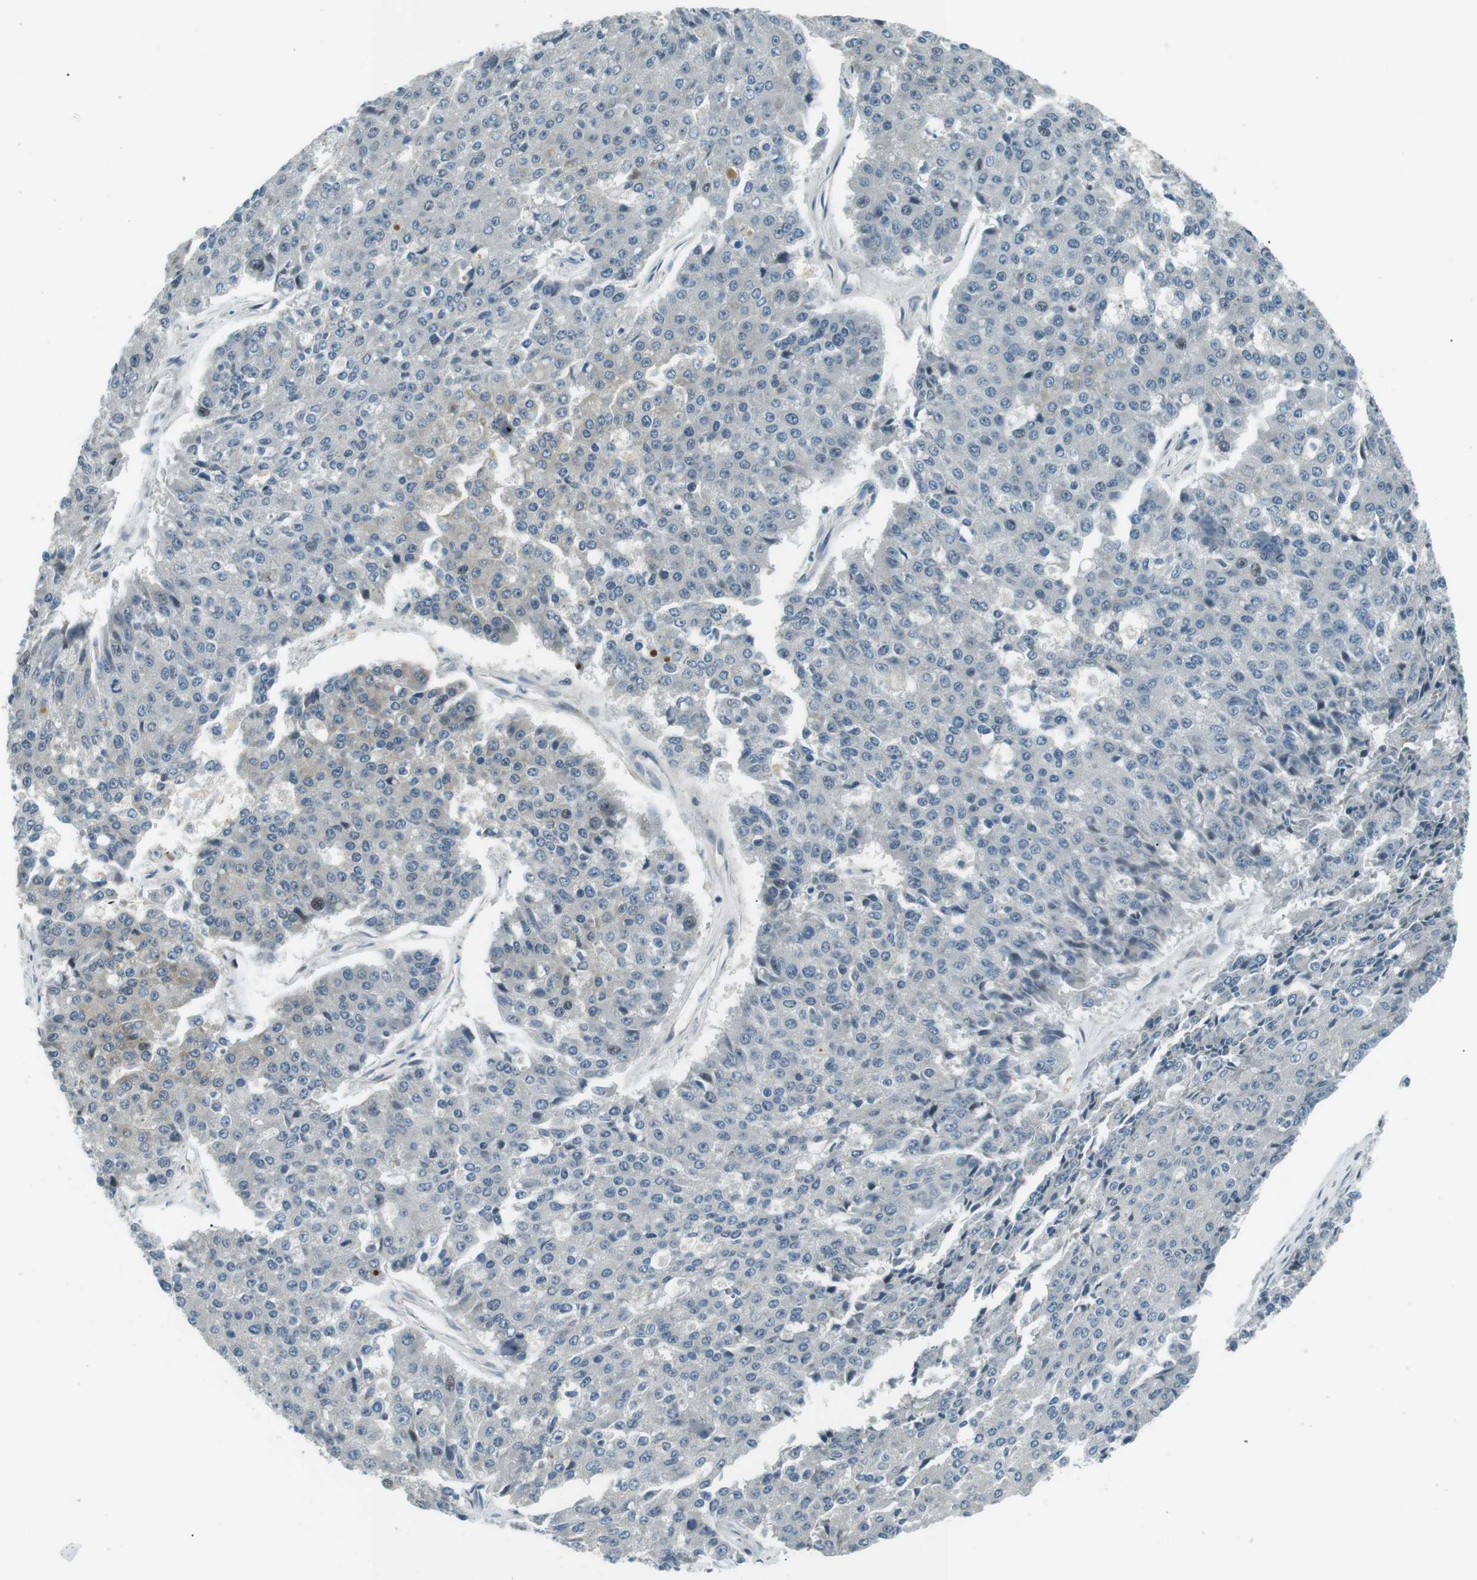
{"staining": {"intensity": "negative", "quantity": "none", "location": "none"}, "tissue": "pancreatic cancer", "cell_type": "Tumor cells", "image_type": "cancer", "snomed": [{"axis": "morphology", "description": "Adenocarcinoma, NOS"}, {"axis": "topography", "description": "Pancreas"}], "caption": "IHC photomicrograph of neoplastic tissue: human adenocarcinoma (pancreatic) stained with DAB displays no significant protein positivity in tumor cells.", "gene": "PJA1", "patient": {"sex": "male", "age": 50}}